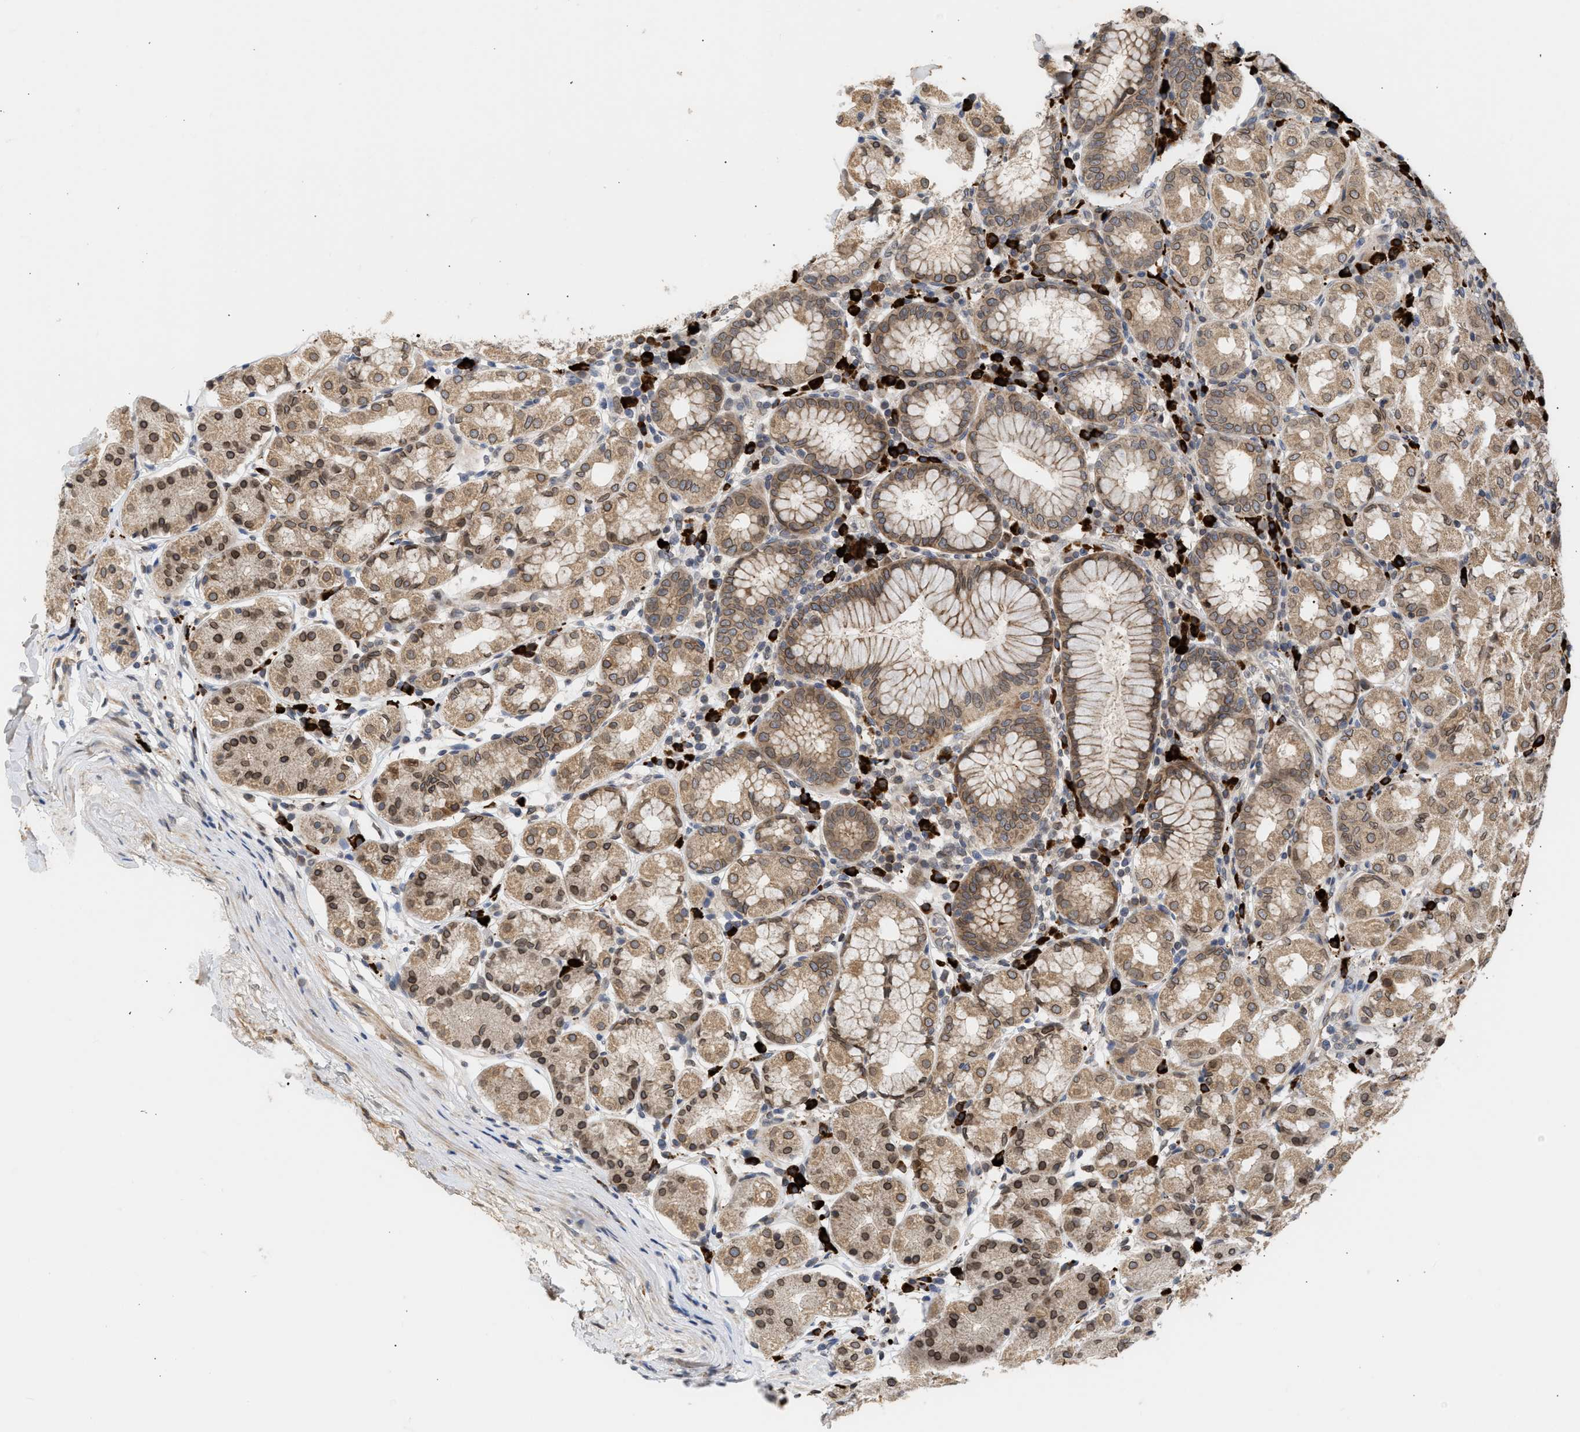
{"staining": {"intensity": "moderate", "quantity": ">75%", "location": "cytoplasmic/membranous,nuclear"}, "tissue": "stomach", "cell_type": "Glandular cells", "image_type": "normal", "snomed": [{"axis": "morphology", "description": "Normal tissue, NOS"}, {"axis": "topography", "description": "Stomach"}, {"axis": "topography", "description": "Stomach, lower"}], "caption": "A brown stain labels moderate cytoplasmic/membranous,nuclear staining of a protein in glandular cells of benign stomach. (DAB (3,3'-diaminobenzidine) IHC with brightfield microscopy, high magnification).", "gene": "NUP62", "patient": {"sex": "female", "age": 56}}